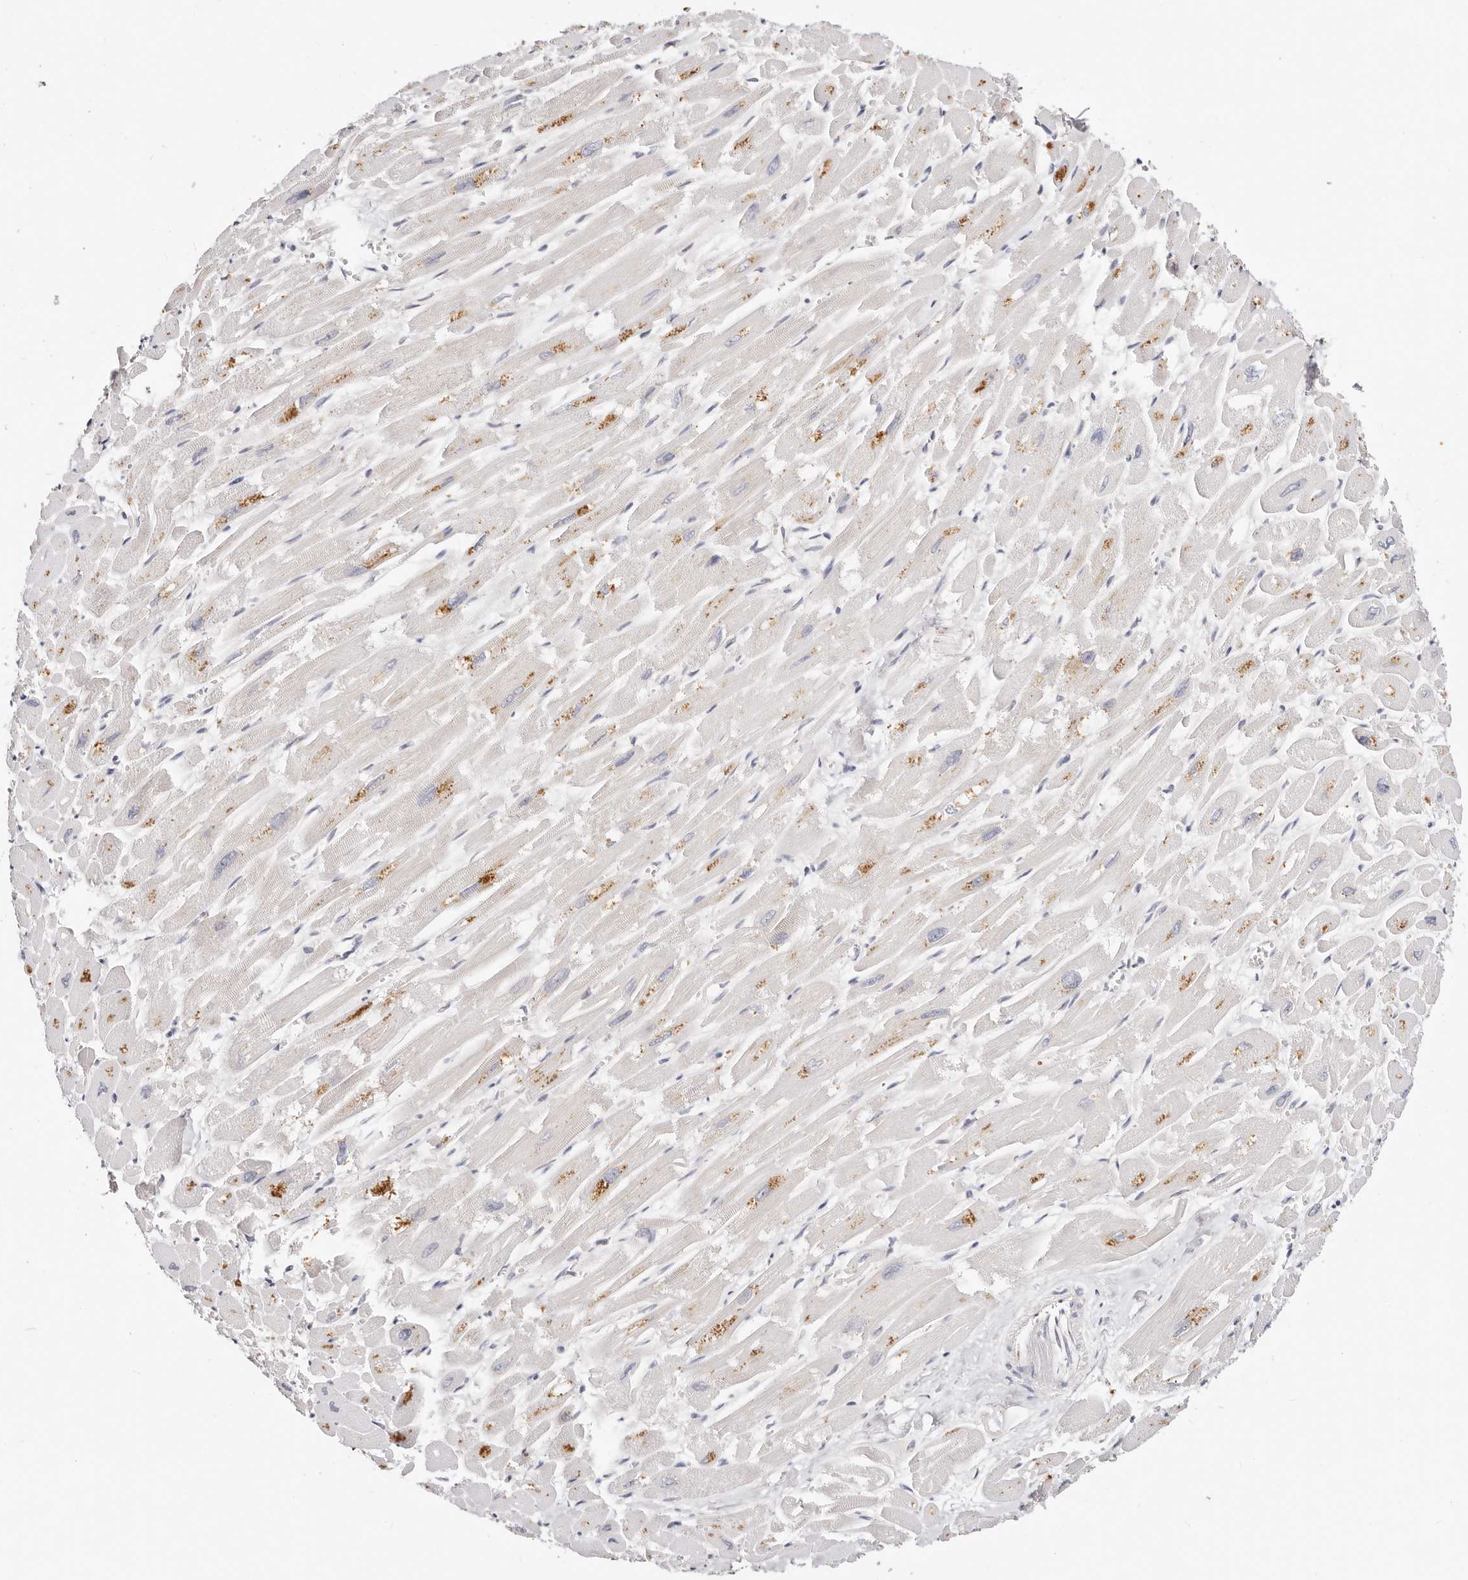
{"staining": {"intensity": "moderate", "quantity": ">75%", "location": "cytoplasmic/membranous"}, "tissue": "heart muscle", "cell_type": "Cardiomyocytes", "image_type": "normal", "snomed": [{"axis": "morphology", "description": "Normal tissue, NOS"}, {"axis": "topography", "description": "Heart"}], "caption": "This photomicrograph exhibits immunohistochemistry (IHC) staining of benign heart muscle, with medium moderate cytoplasmic/membranous staining in about >75% of cardiomyocytes.", "gene": "VIPAS39", "patient": {"sex": "male", "age": 54}}